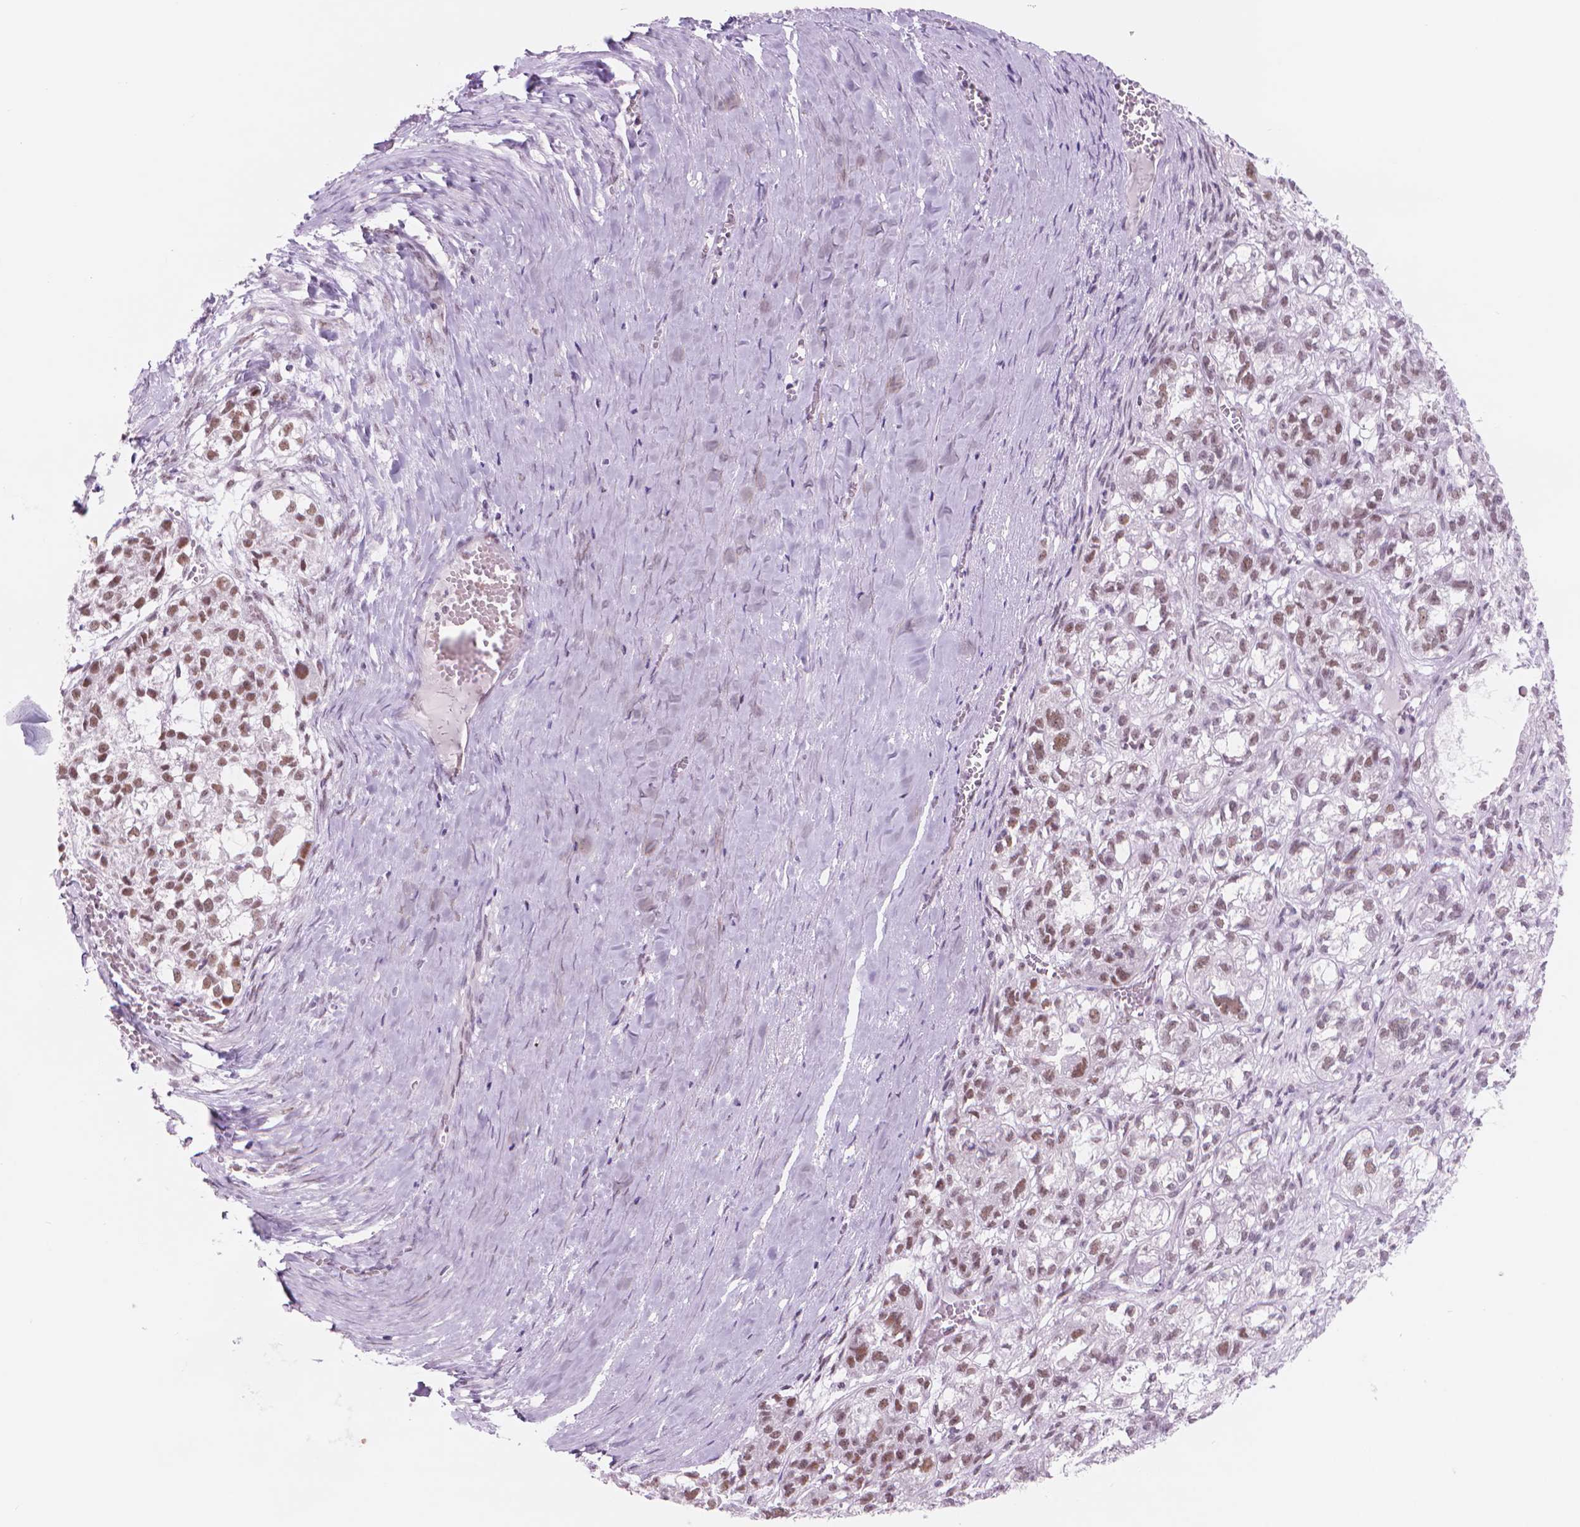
{"staining": {"intensity": "moderate", "quantity": "25%-75%", "location": "nuclear"}, "tissue": "ovarian cancer", "cell_type": "Tumor cells", "image_type": "cancer", "snomed": [{"axis": "morphology", "description": "Carcinoma, endometroid"}, {"axis": "topography", "description": "Ovary"}], "caption": "Endometroid carcinoma (ovarian) stained with a protein marker shows moderate staining in tumor cells.", "gene": "POLR3D", "patient": {"sex": "female", "age": 64}}